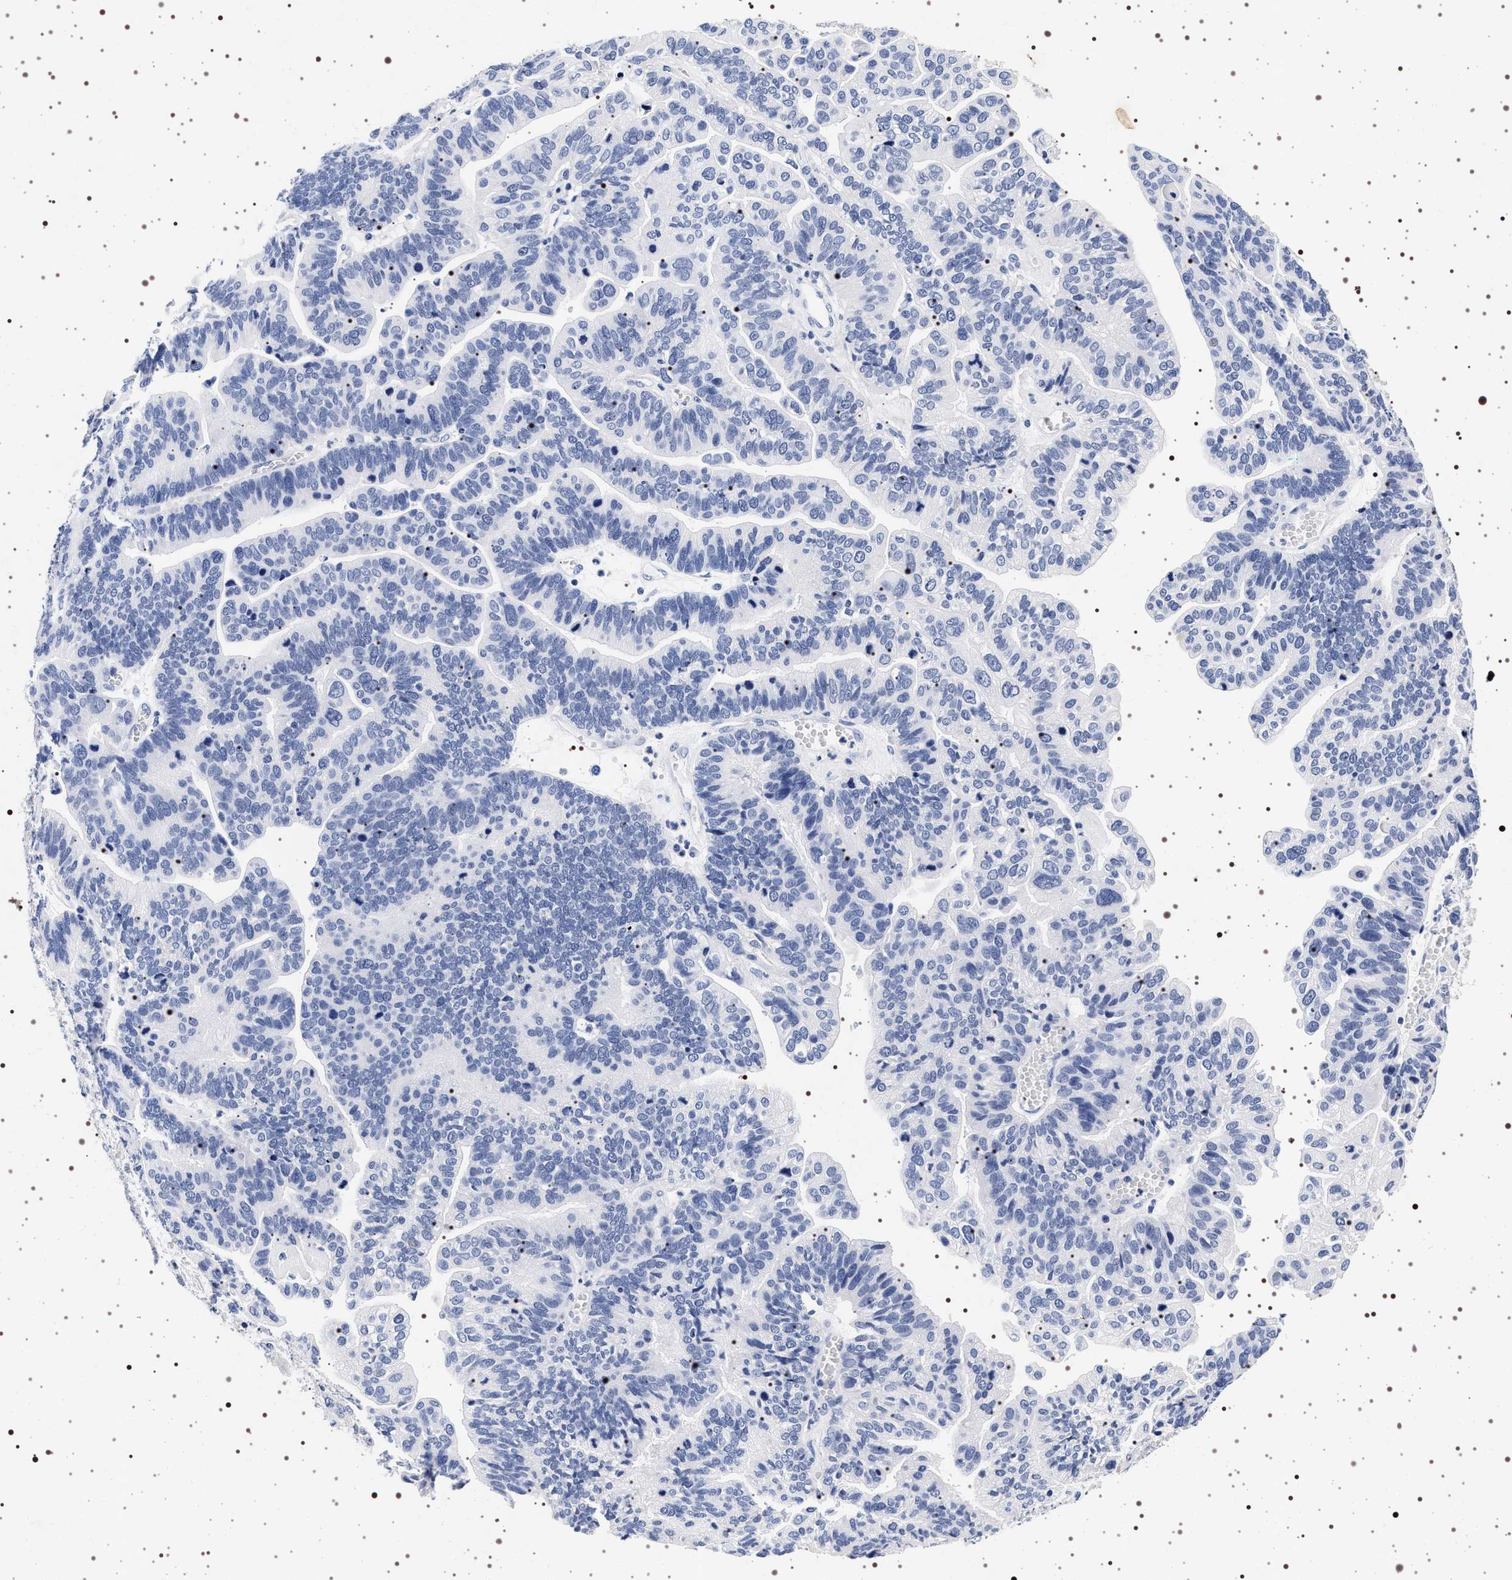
{"staining": {"intensity": "negative", "quantity": "none", "location": "none"}, "tissue": "ovarian cancer", "cell_type": "Tumor cells", "image_type": "cancer", "snomed": [{"axis": "morphology", "description": "Cystadenocarcinoma, serous, NOS"}, {"axis": "topography", "description": "Ovary"}], "caption": "DAB (3,3'-diaminobenzidine) immunohistochemical staining of human ovarian serous cystadenocarcinoma demonstrates no significant expression in tumor cells. Brightfield microscopy of IHC stained with DAB (3,3'-diaminobenzidine) (brown) and hematoxylin (blue), captured at high magnification.", "gene": "SYN1", "patient": {"sex": "female", "age": 56}}